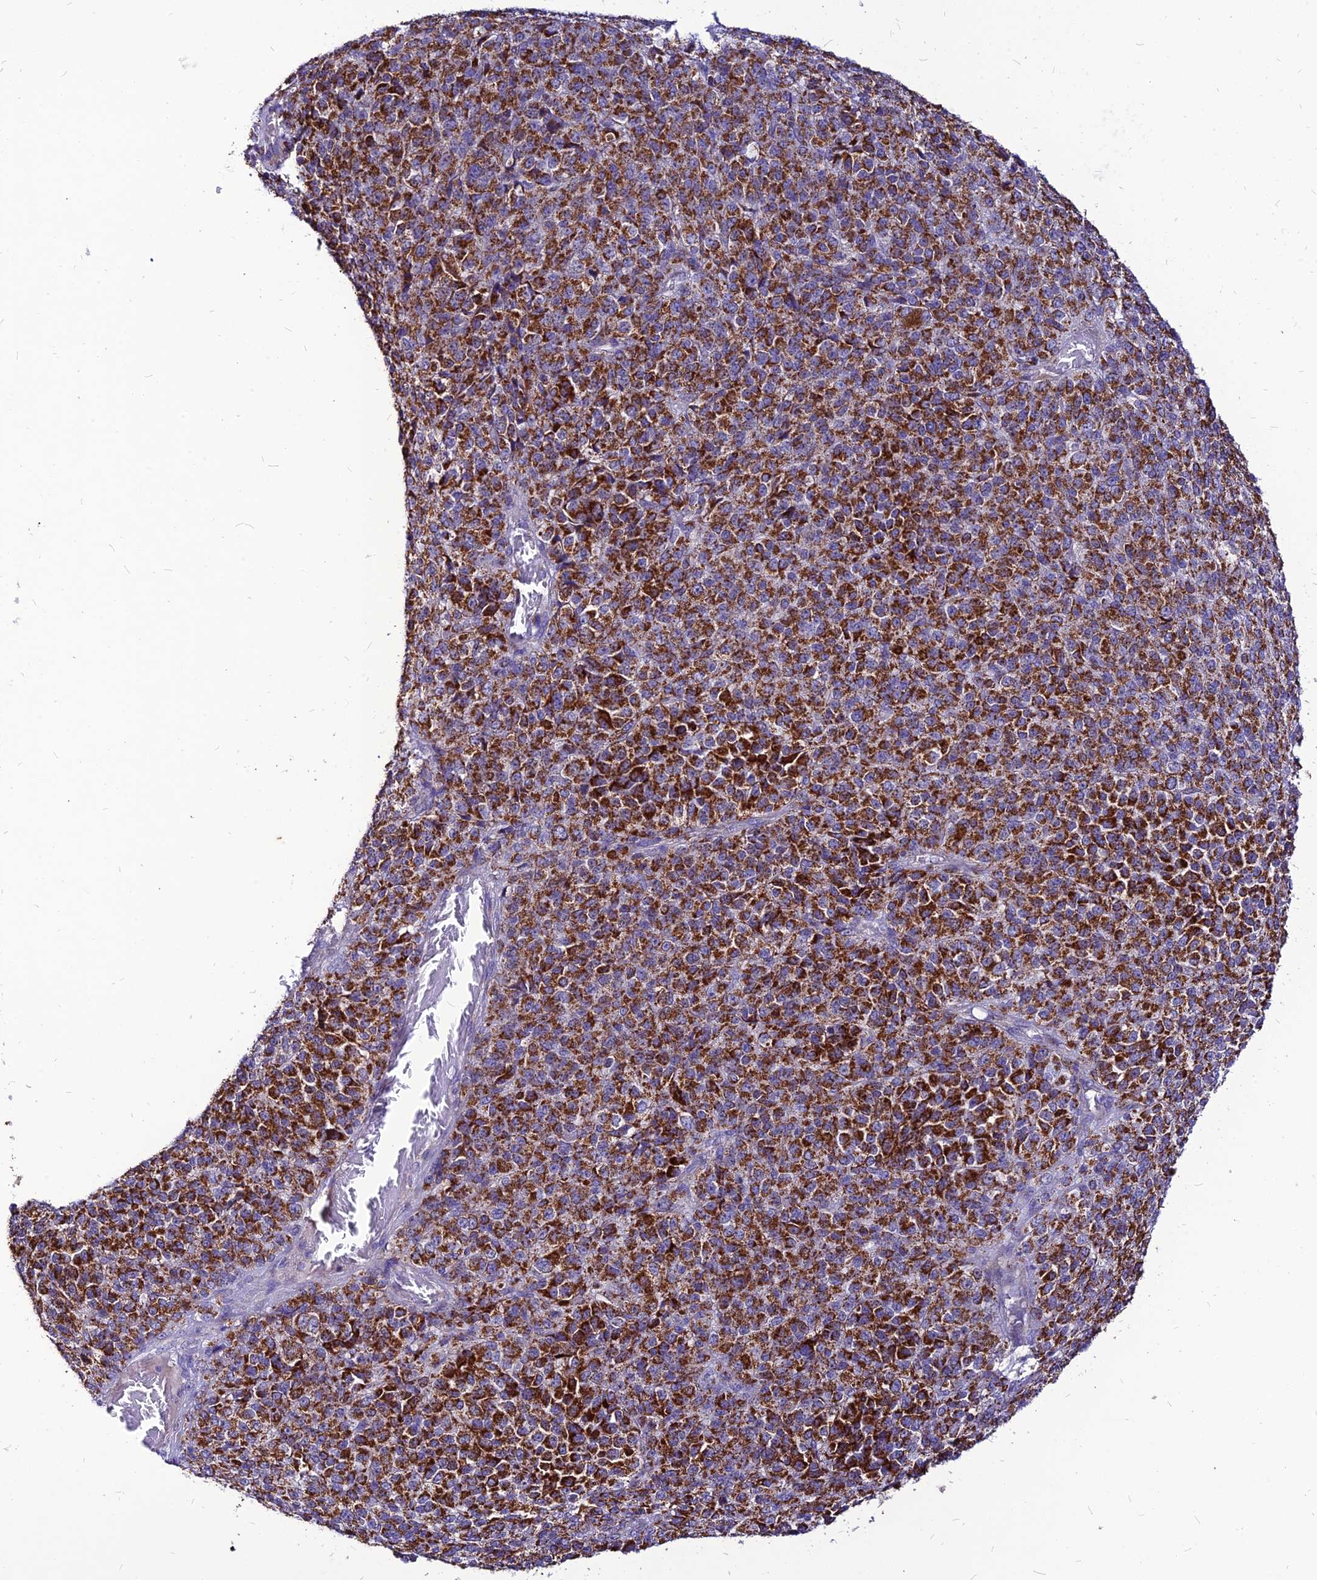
{"staining": {"intensity": "strong", "quantity": ">75%", "location": "cytoplasmic/membranous"}, "tissue": "melanoma", "cell_type": "Tumor cells", "image_type": "cancer", "snomed": [{"axis": "morphology", "description": "Malignant melanoma, Metastatic site"}, {"axis": "topography", "description": "Brain"}], "caption": "IHC image of neoplastic tissue: malignant melanoma (metastatic site) stained using immunohistochemistry exhibits high levels of strong protein expression localized specifically in the cytoplasmic/membranous of tumor cells, appearing as a cytoplasmic/membranous brown color.", "gene": "ECI1", "patient": {"sex": "female", "age": 56}}